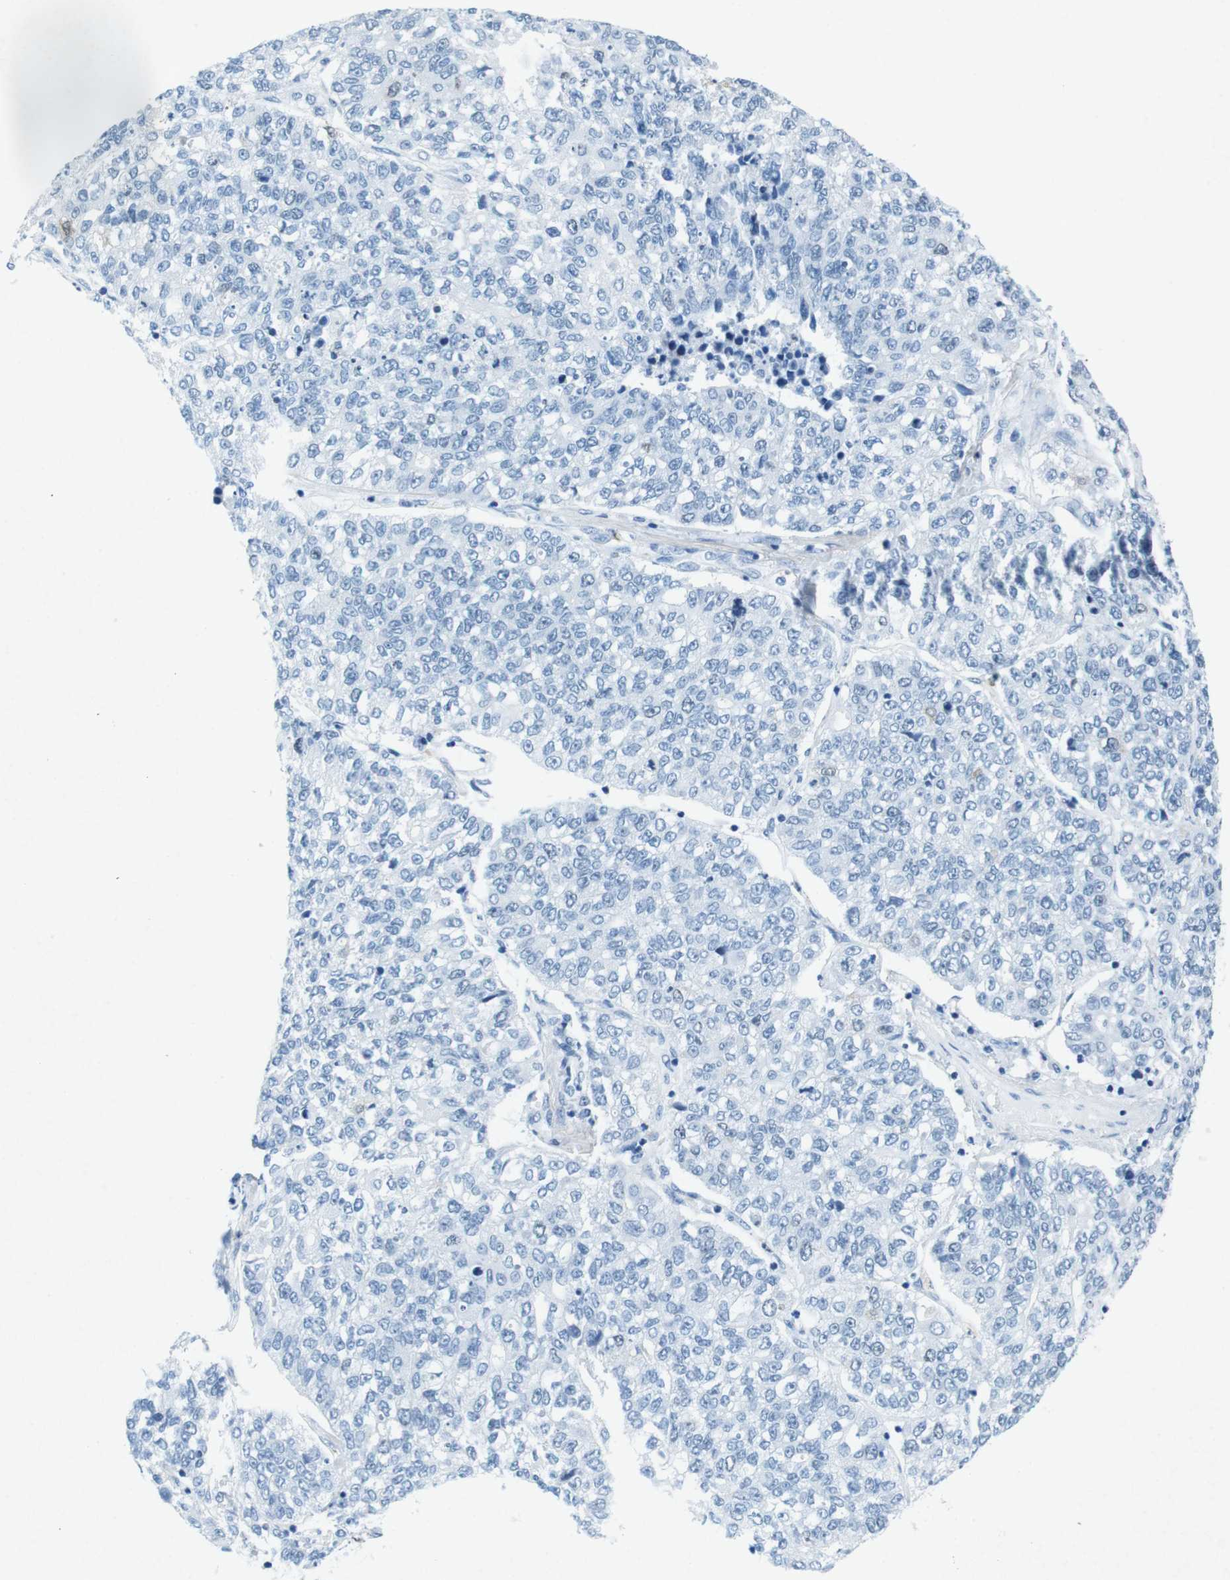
{"staining": {"intensity": "negative", "quantity": "none", "location": "none"}, "tissue": "lung cancer", "cell_type": "Tumor cells", "image_type": "cancer", "snomed": [{"axis": "morphology", "description": "Adenocarcinoma, NOS"}, {"axis": "topography", "description": "Lung"}], "caption": "Immunohistochemical staining of adenocarcinoma (lung) reveals no significant expression in tumor cells.", "gene": "CTAG1B", "patient": {"sex": "male", "age": 49}}